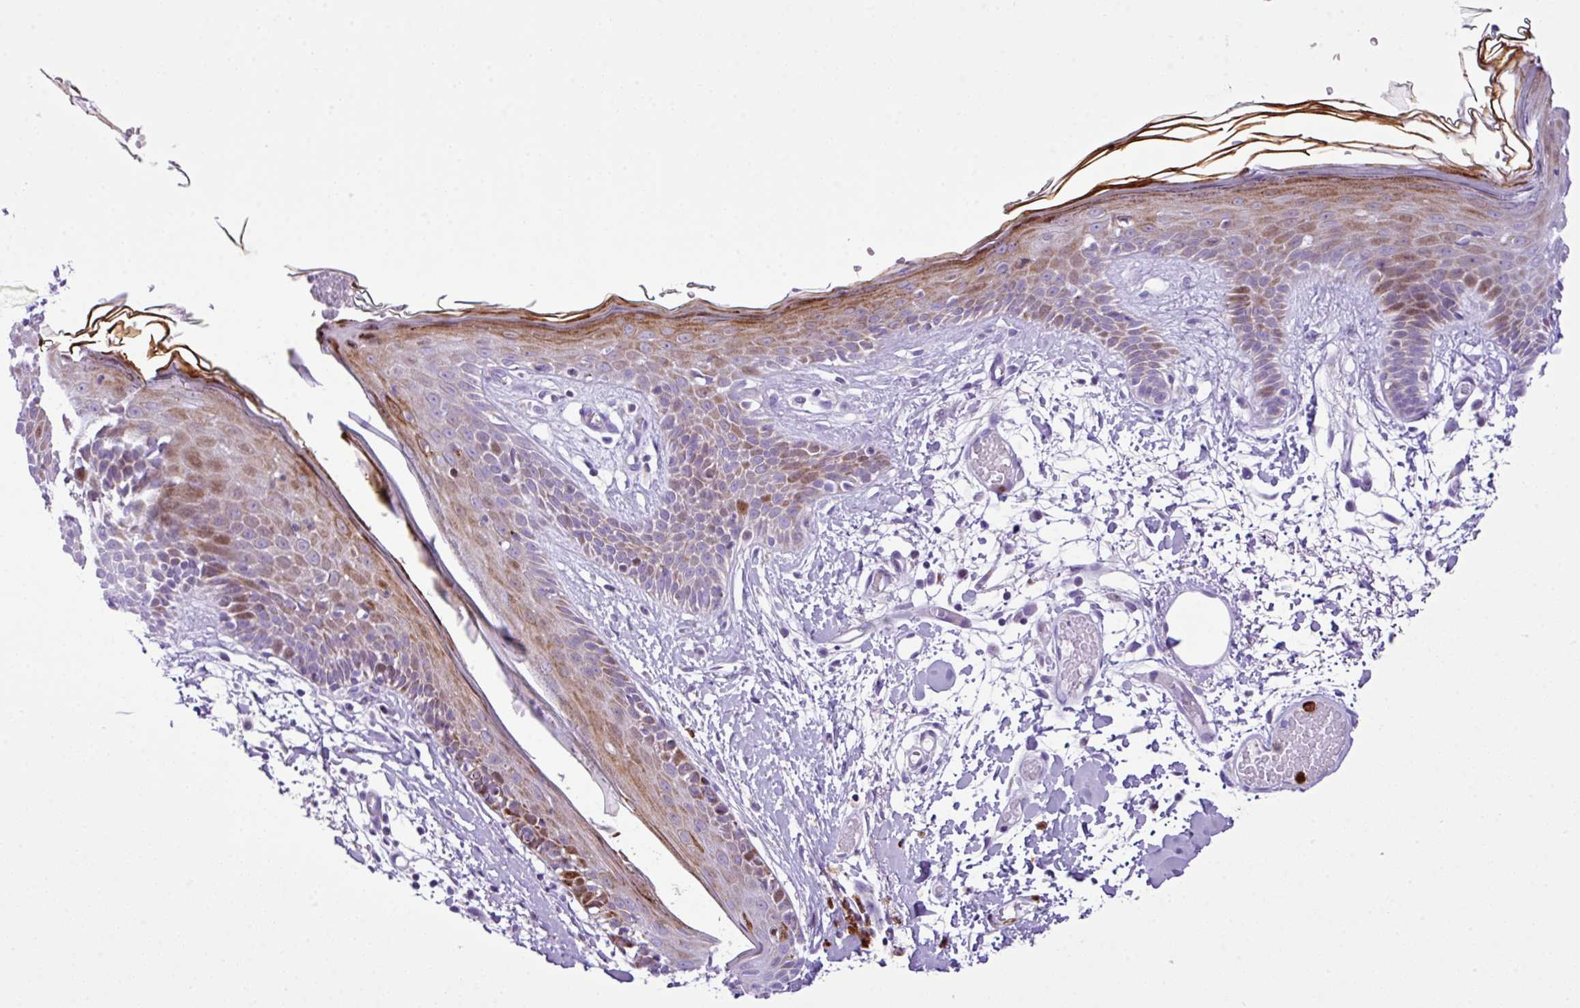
{"staining": {"intensity": "negative", "quantity": "none", "location": "none"}, "tissue": "skin", "cell_type": "Fibroblasts", "image_type": "normal", "snomed": [{"axis": "morphology", "description": "Normal tissue, NOS"}, {"axis": "topography", "description": "Skin"}], "caption": "Skin was stained to show a protein in brown. There is no significant positivity in fibroblasts. (Immunohistochemistry, brightfield microscopy, high magnification).", "gene": "RCAN2", "patient": {"sex": "male", "age": 79}}